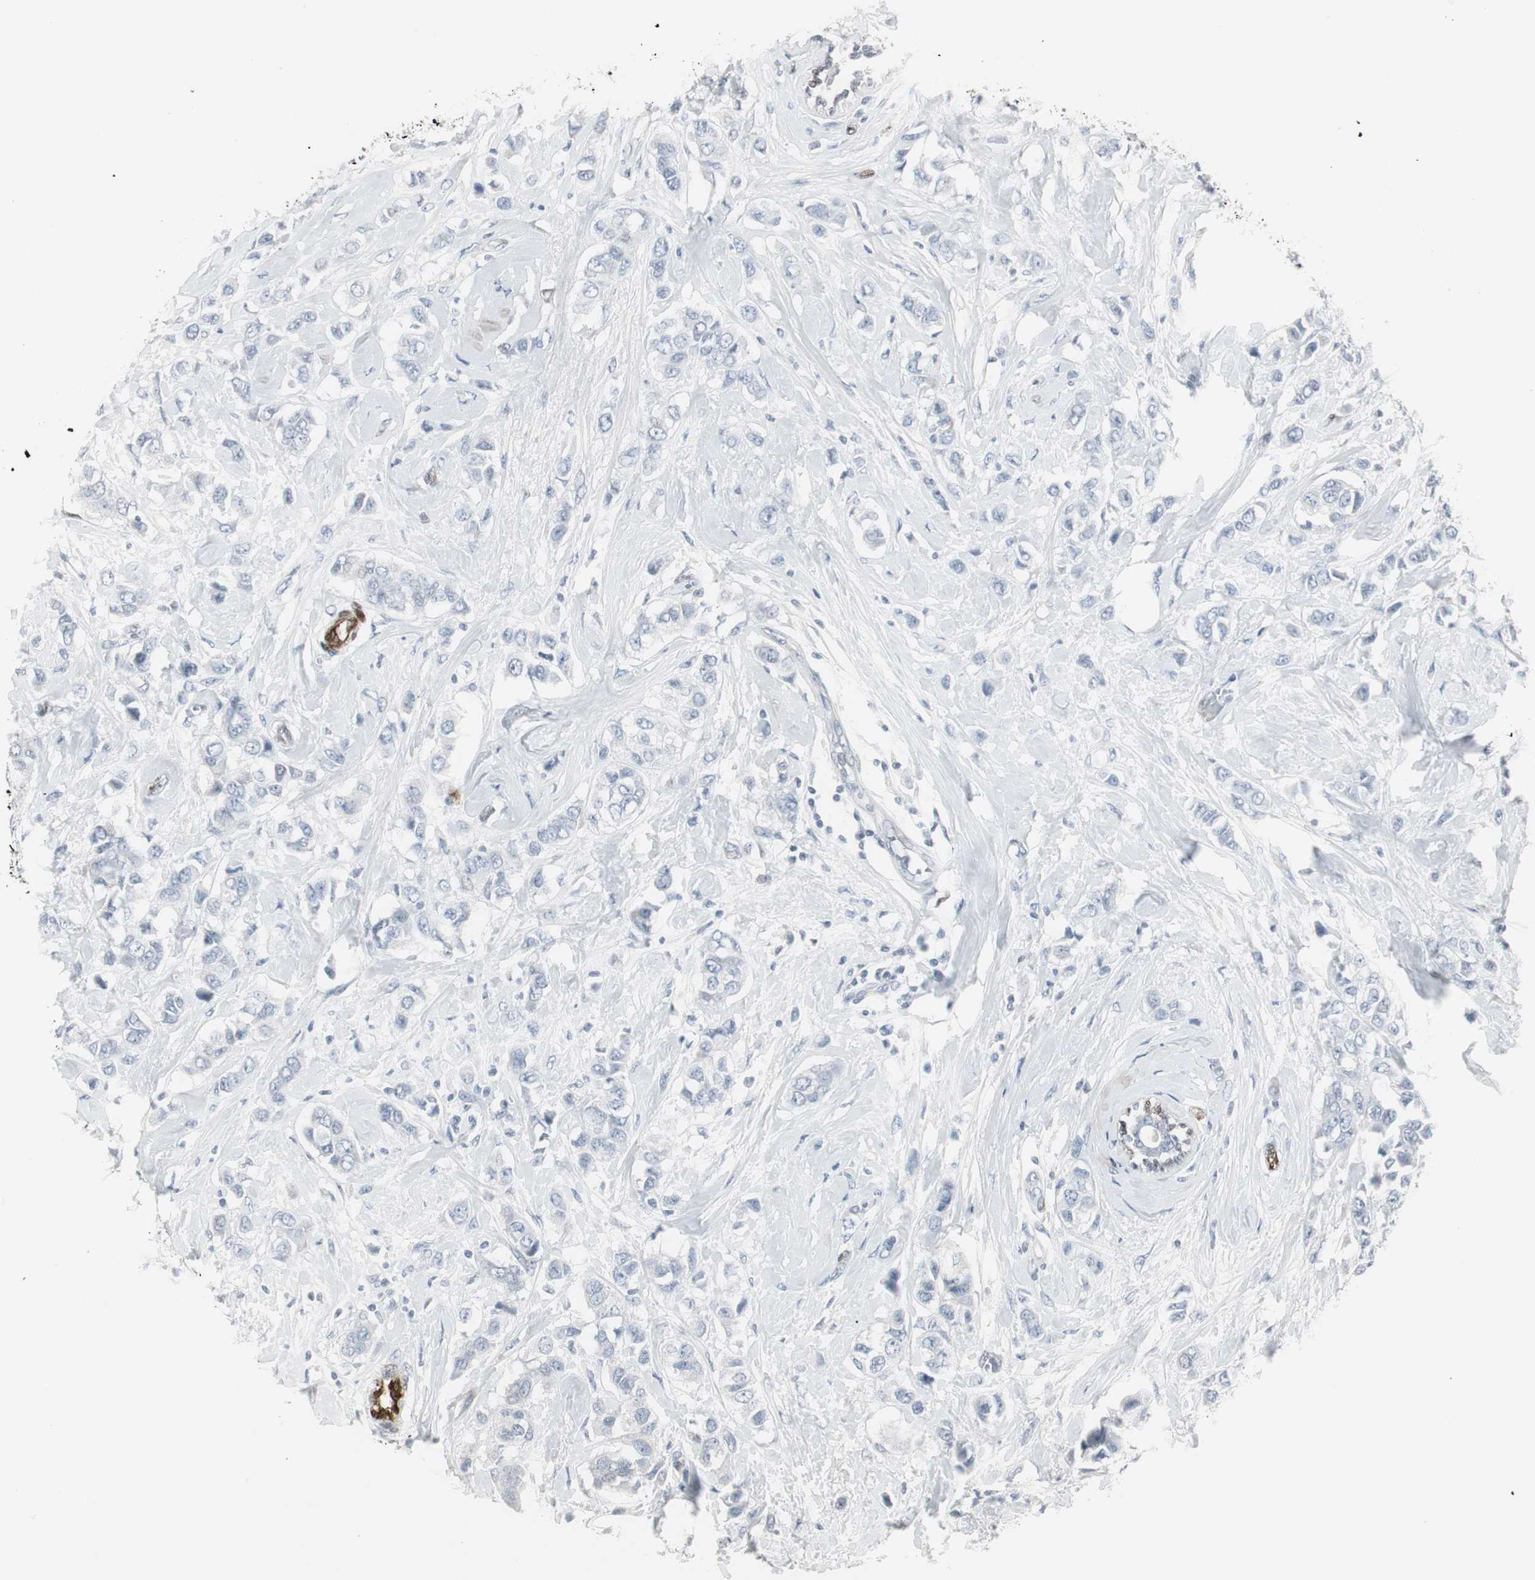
{"staining": {"intensity": "negative", "quantity": "none", "location": "none"}, "tissue": "breast cancer", "cell_type": "Tumor cells", "image_type": "cancer", "snomed": [{"axis": "morphology", "description": "Duct carcinoma"}, {"axis": "topography", "description": "Breast"}], "caption": "Breast cancer (invasive ductal carcinoma) was stained to show a protein in brown. There is no significant staining in tumor cells.", "gene": "PPP1R14A", "patient": {"sex": "female", "age": 50}}